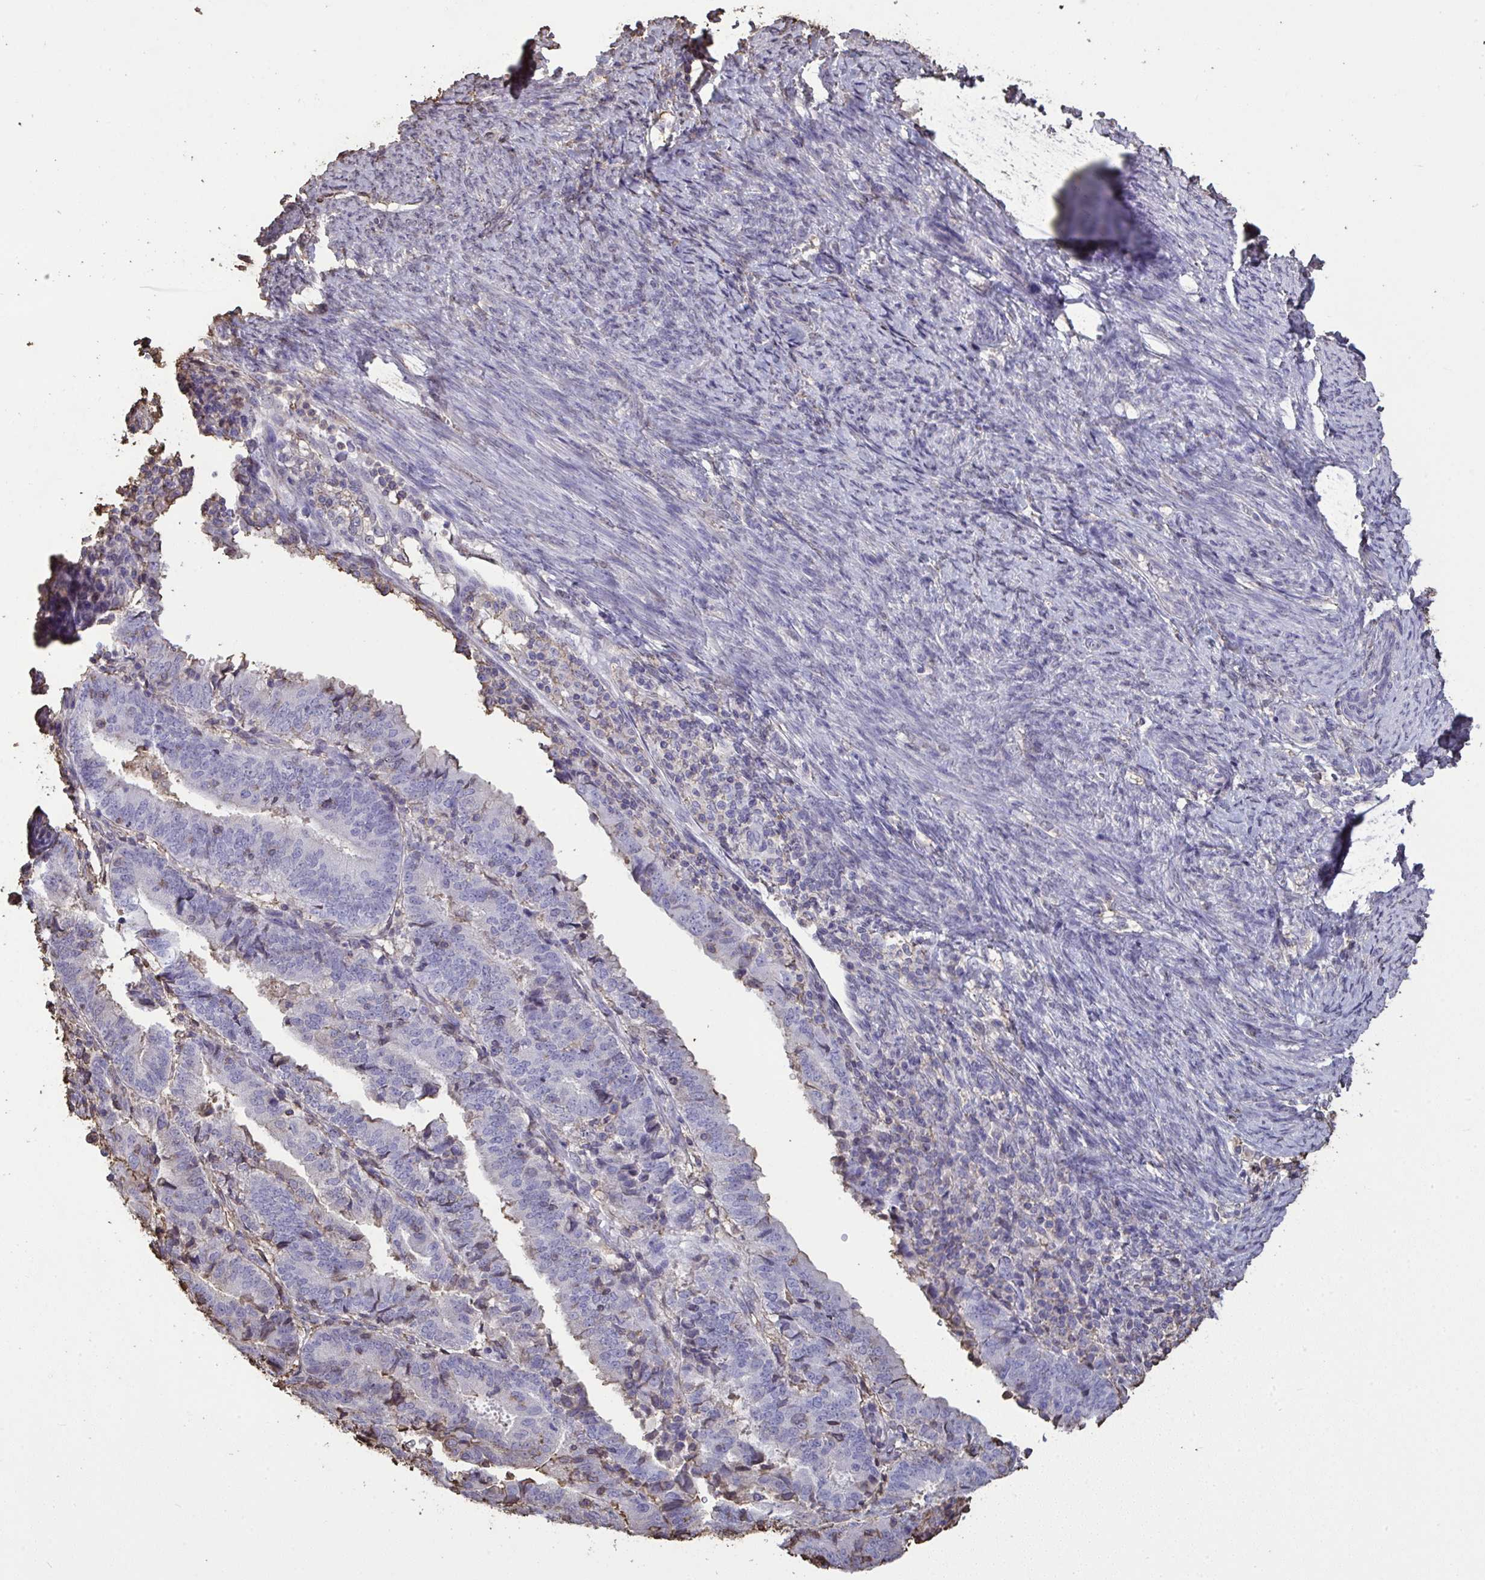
{"staining": {"intensity": "negative", "quantity": "none", "location": "none"}, "tissue": "endometrial cancer", "cell_type": "Tumor cells", "image_type": "cancer", "snomed": [{"axis": "morphology", "description": "Adenocarcinoma, NOS"}, {"axis": "topography", "description": "Endometrium"}], "caption": "High power microscopy image of an immunohistochemistry (IHC) histopathology image of endometrial cancer (adenocarcinoma), revealing no significant expression in tumor cells. Brightfield microscopy of immunohistochemistry stained with DAB (3,3'-diaminobenzidine) (brown) and hematoxylin (blue), captured at high magnification.", "gene": "ANXA5", "patient": {"sex": "female", "age": 70}}